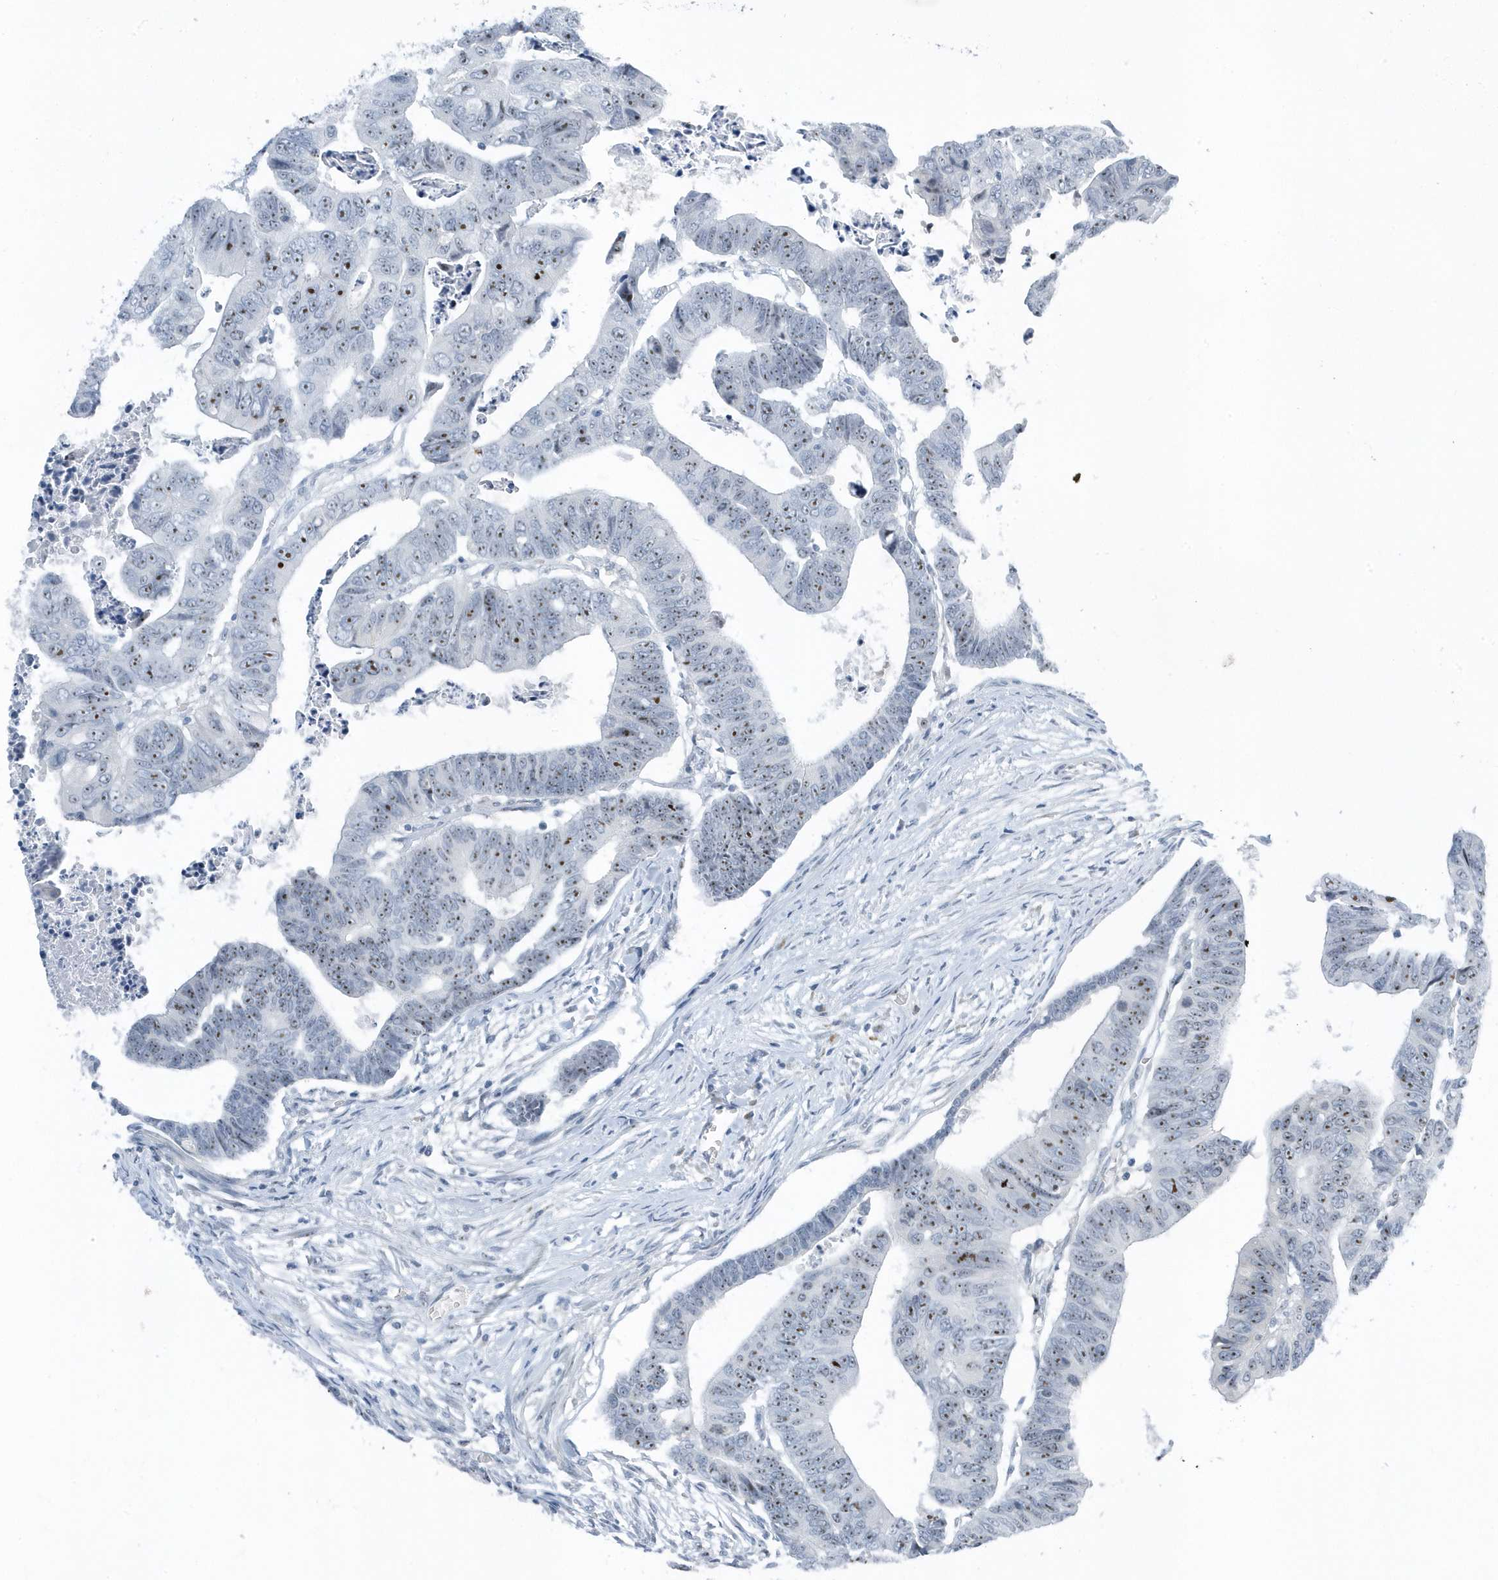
{"staining": {"intensity": "moderate", "quantity": ">75%", "location": "nuclear"}, "tissue": "colorectal cancer", "cell_type": "Tumor cells", "image_type": "cancer", "snomed": [{"axis": "morphology", "description": "Adenocarcinoma, NOS"}, {"axis": "topography", "description": "Rectum"}], "caption": "Colorectal adenocarcinoma stained with immunohistochemistry reveals moderate nuclear positivity in approximately >75% of tumor cells. Immunohistochemistry stains the protein in brown and the nuclei are stained blue.", "gene": "RPF2", "patient": {"sex": "female", "age": 65}}